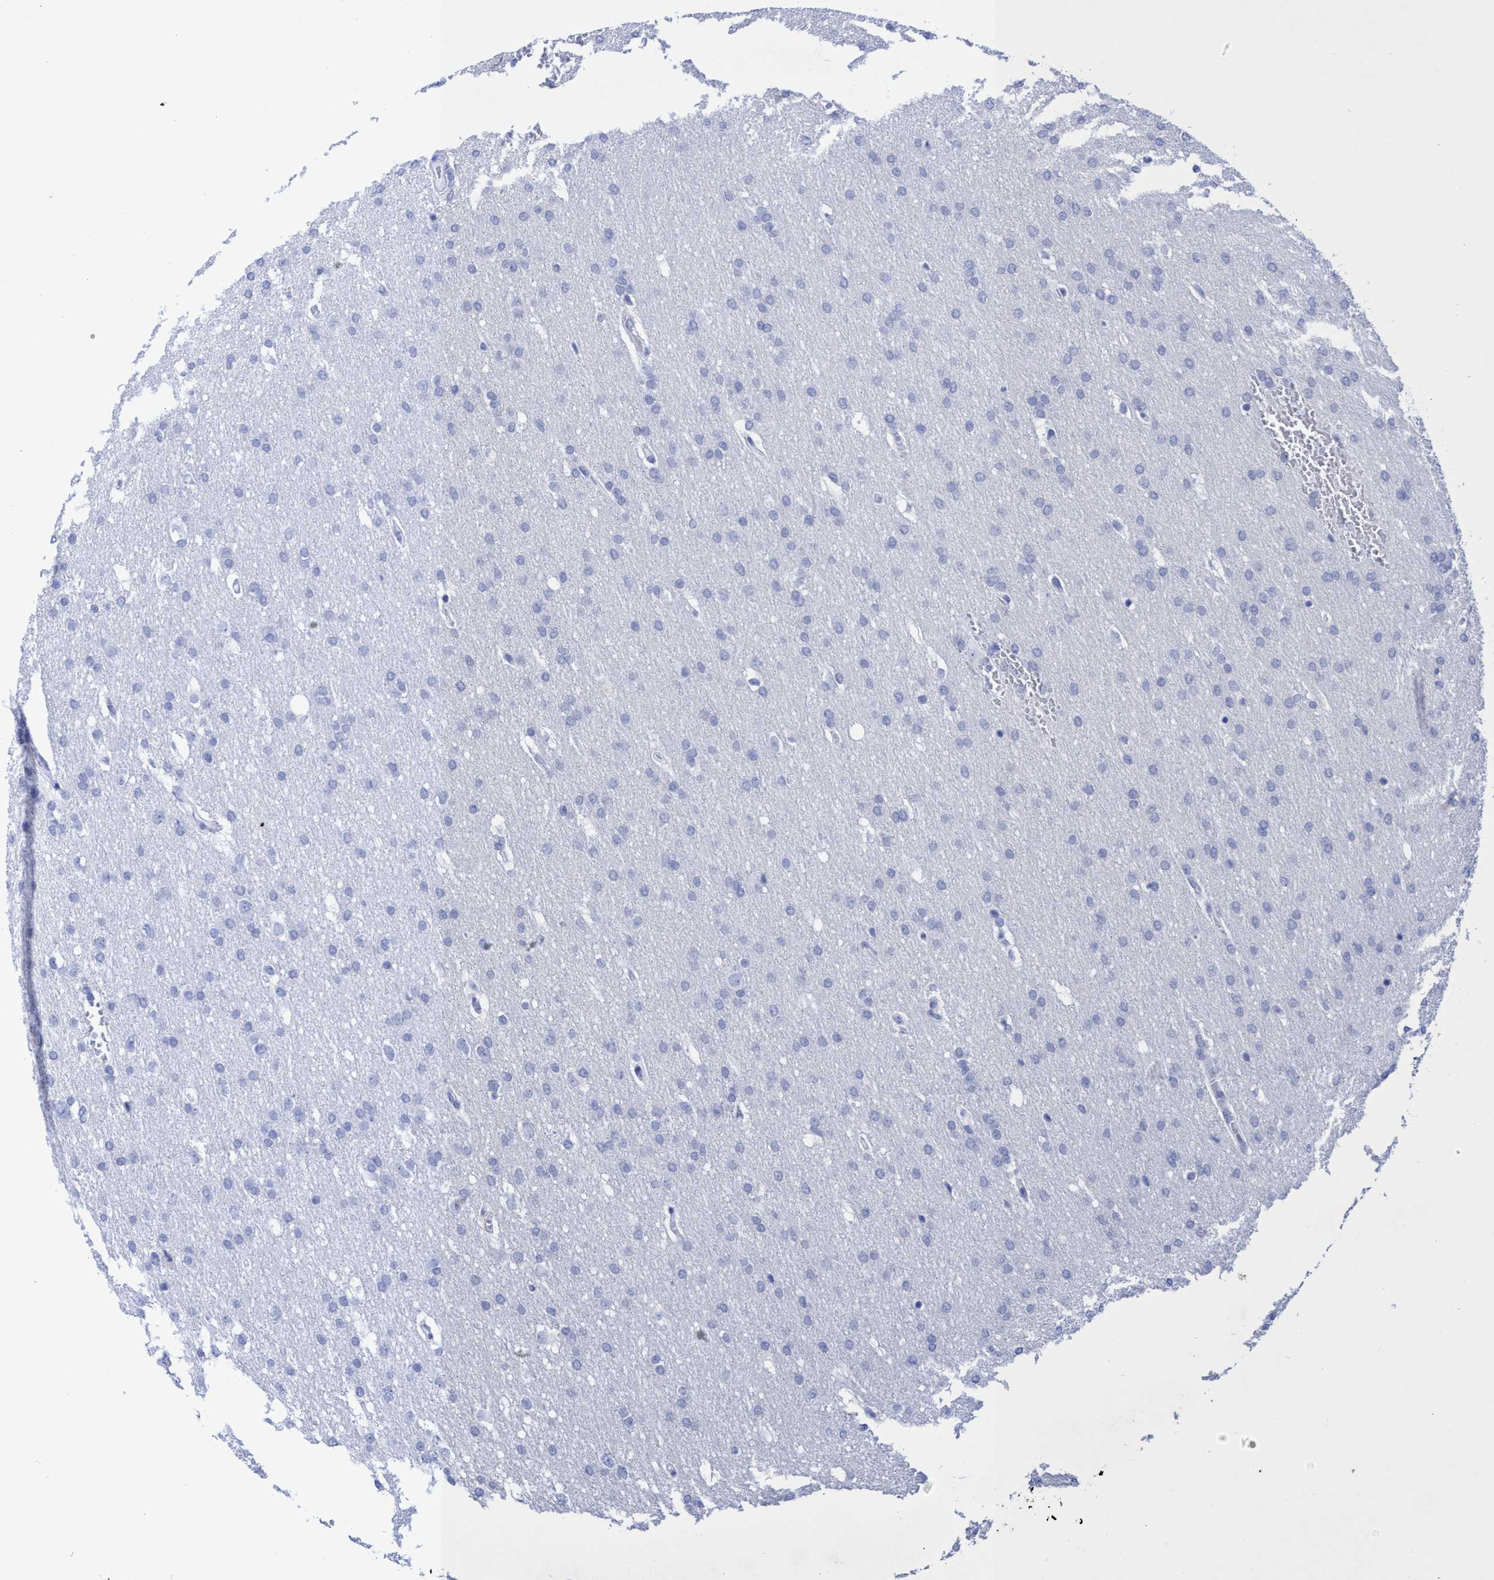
{"staining": {"intensity": "negative", "quantity": "none", "location": "none"}, "tissue": "glioma", "cell_type": "Tumor cells", "image_type": "cancer", "snomed": [{"axis": "morphology", "description": "Glioma, malignant, Low grade"}, {"axis": "topography", "description": "Brain"}], "caption": "The image shows no significant staining in tumor cells of low-grade glioma (malignant). The staining is performed using DAB (3,3'-diaminobenzidine) brown chromogen with nuclei counter-stained in using hematoxylin.", "gene": "INSL6", "patient": {"sex": "female", "age": 37}}